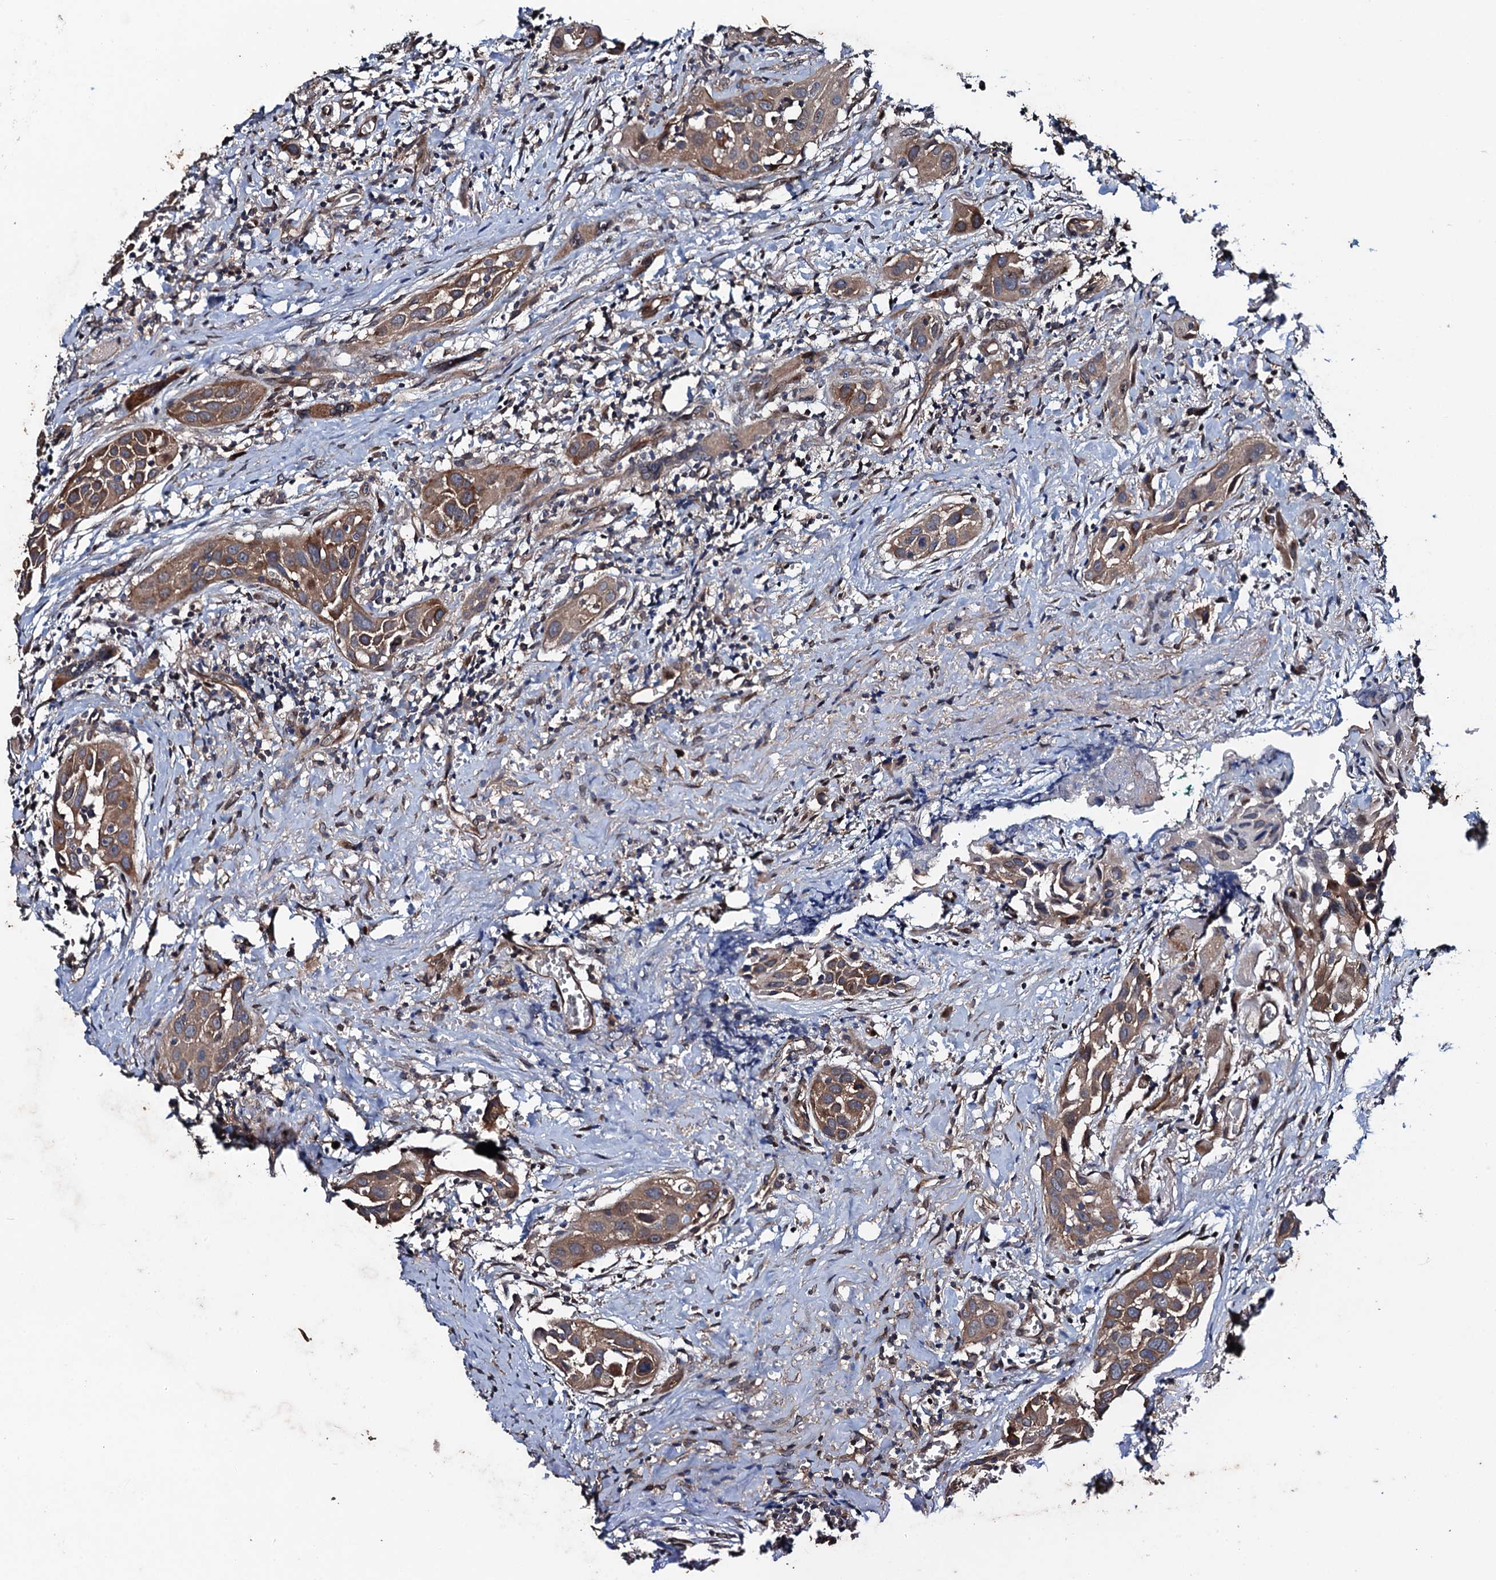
{"staining": {"intensity": "moderate", "quantity": ">75%", "location": "cytoplasmic/membranous"}, "tissue": "head and neck cancer", "cell_type": "Tumor cells", "image_type": "cancer", "snomed": [{"axis": "morphology", "description": "Squamous cell carcinoma, NOS"}, {"axis": "topography", "description": "Oral tissue"}, {"axis": "topography", "description": "Head-Neck"}], "caption": "Protein staining by immunohistochemistry displays moderate cytoplasmic/membranous positivity in about >75% of tumor cells in head and neck cancer (squamous cell carcinoma).", "gene": "RHOBTB1", "patient": {"sex": "female", "age": 50}}